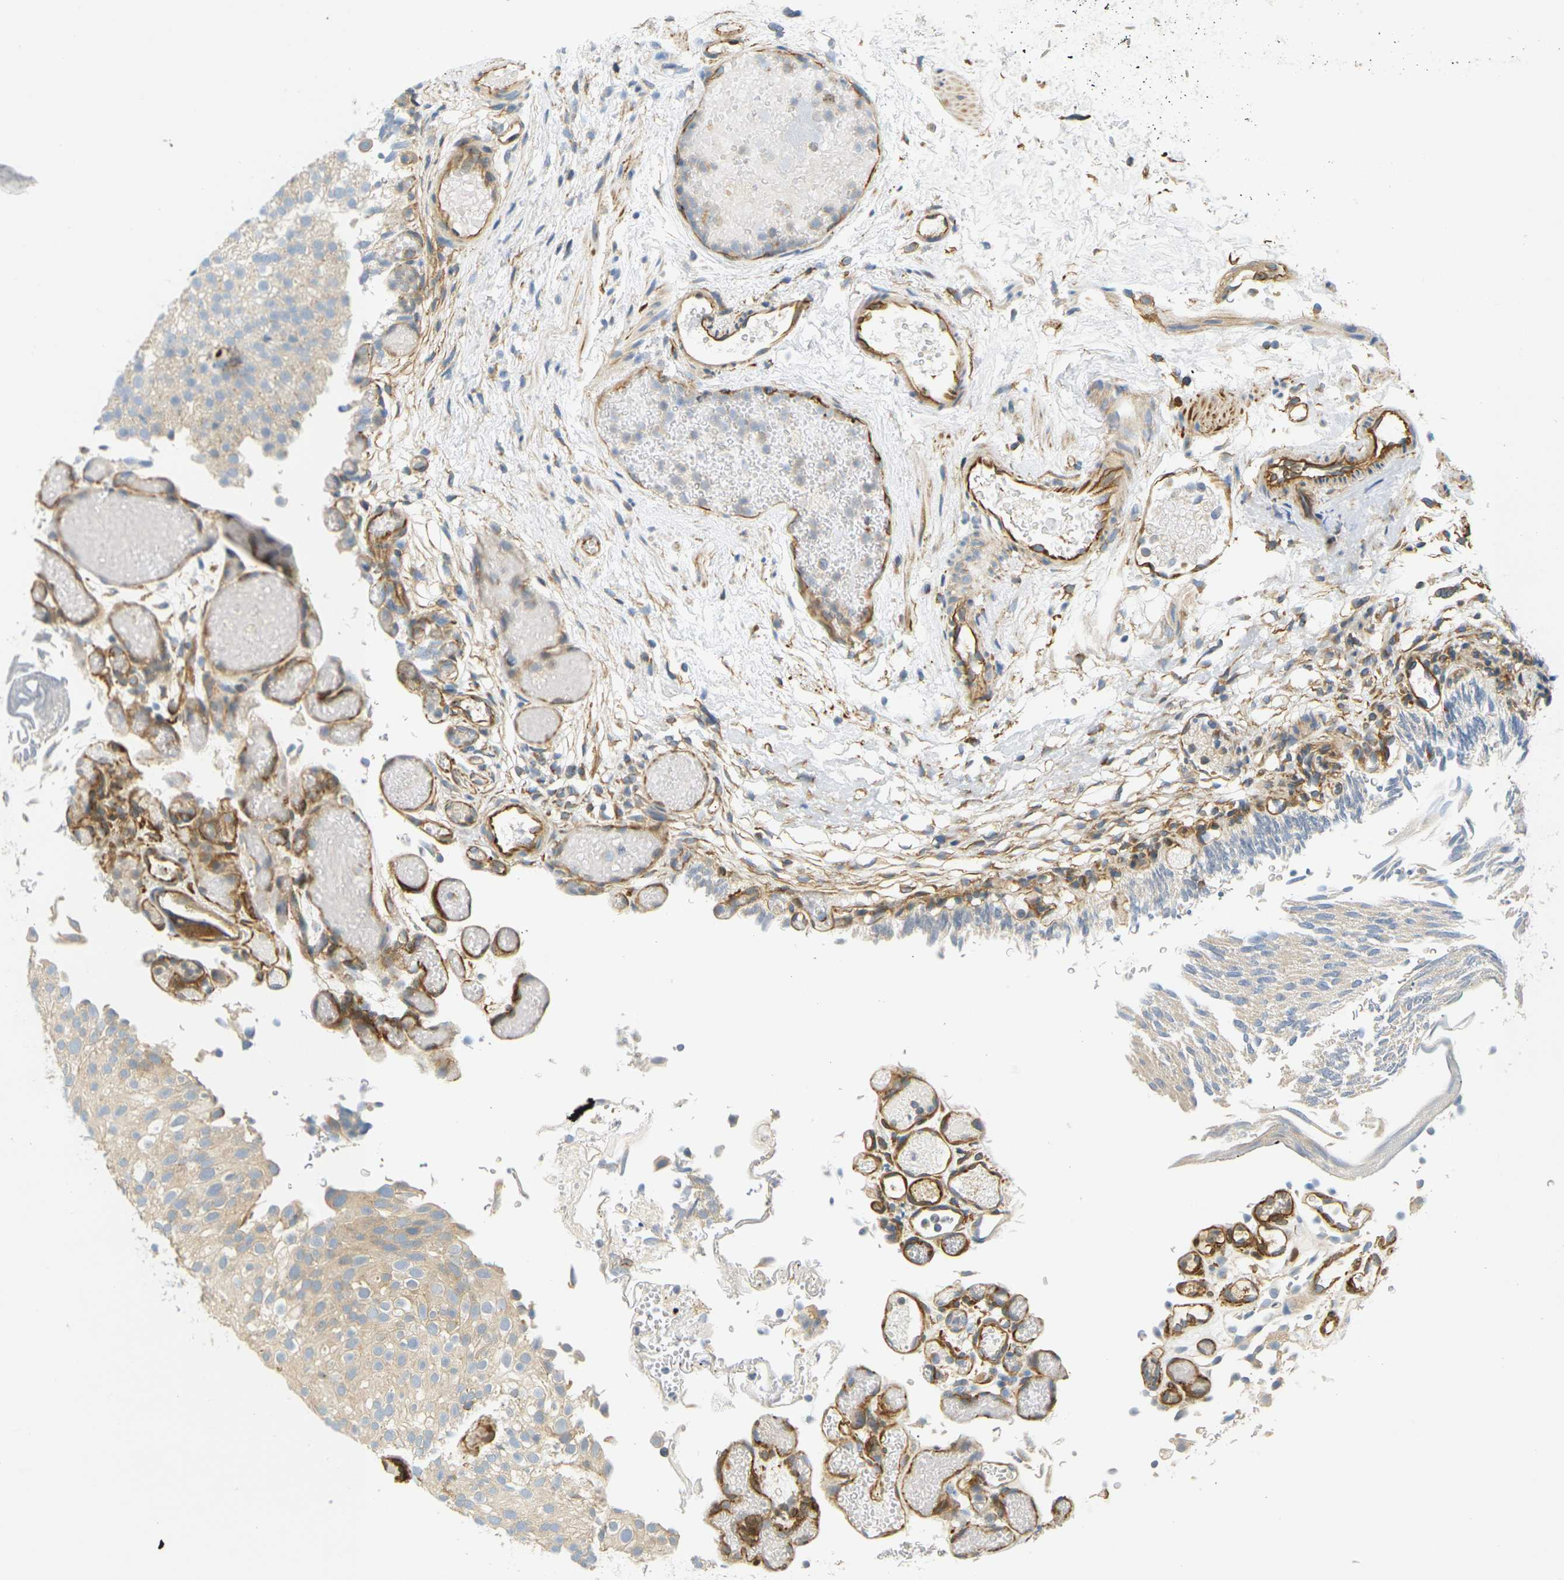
{"staining": {"intensity": "weak", "quantity": ">75%", "location": "cytoplasmic/membranous"}, "tissue": "urothelial cancer", "cell_type": "Tumor cells", "image_type": "cancer", "snomed": [{"axis": "morphology", "description": "Urothelial carcinoma, Low grade"}, {"axis": "topography", "description": "Urinary bladder"}], "caption": "Protein positivity by IHC displays weak cytoplasmic/membranous staining in about >75% of tumor cells in urothelial carcinoma (low-grade).", "gene": "CYTH3", "patient": {"sex": "male", "age": 78}}